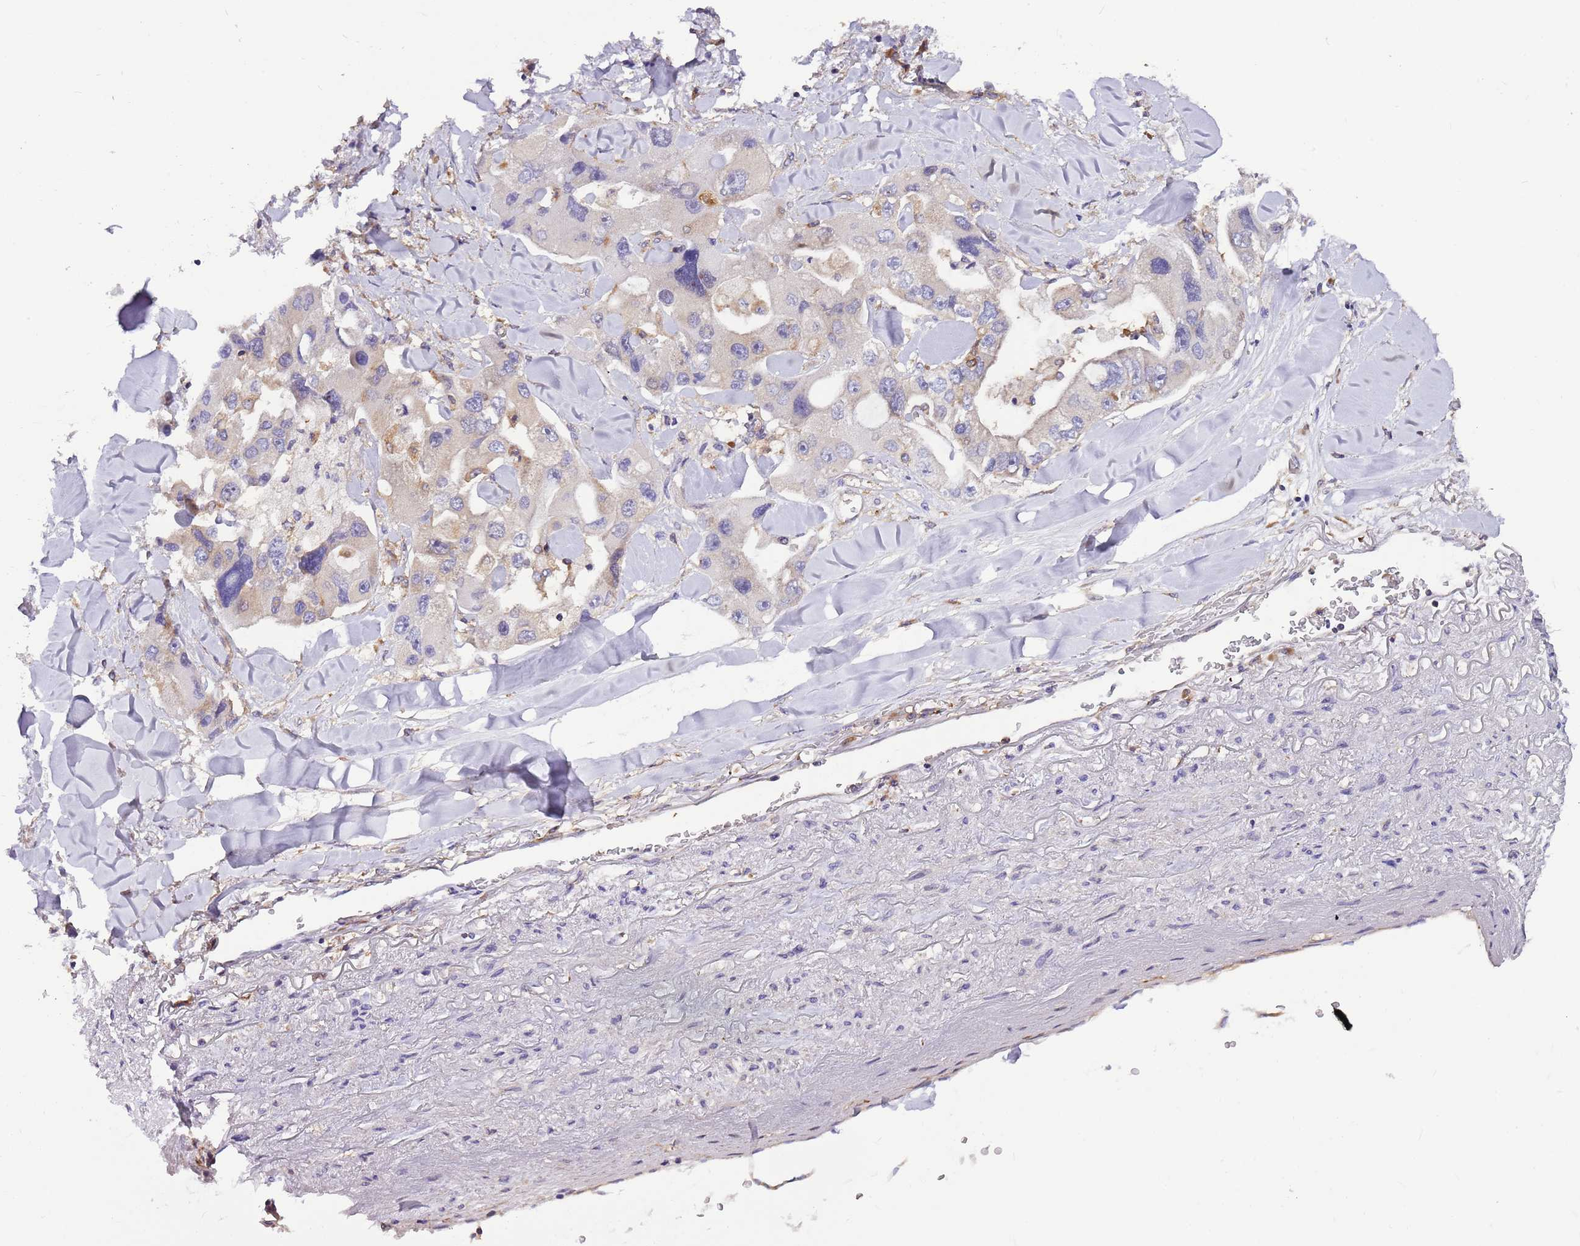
{"staining": {"intensity": "weak", "quantity": "<25%", "location": "cytoplasmic/membranous"}, "tissue": "lung cancer", "cell_type": "Tumor cells", "image_type": "cancer", "snomed": [{"axis": "morphology", "description": "Adenocarcinoma, NOS"}, {"axis": "topography", "description": "Lung"}], "caption": "Tumor cells show no significant protein staining in lung cancer.", "gene": "ATXN2L", "patient": {"sex": "female", "age": 54}}